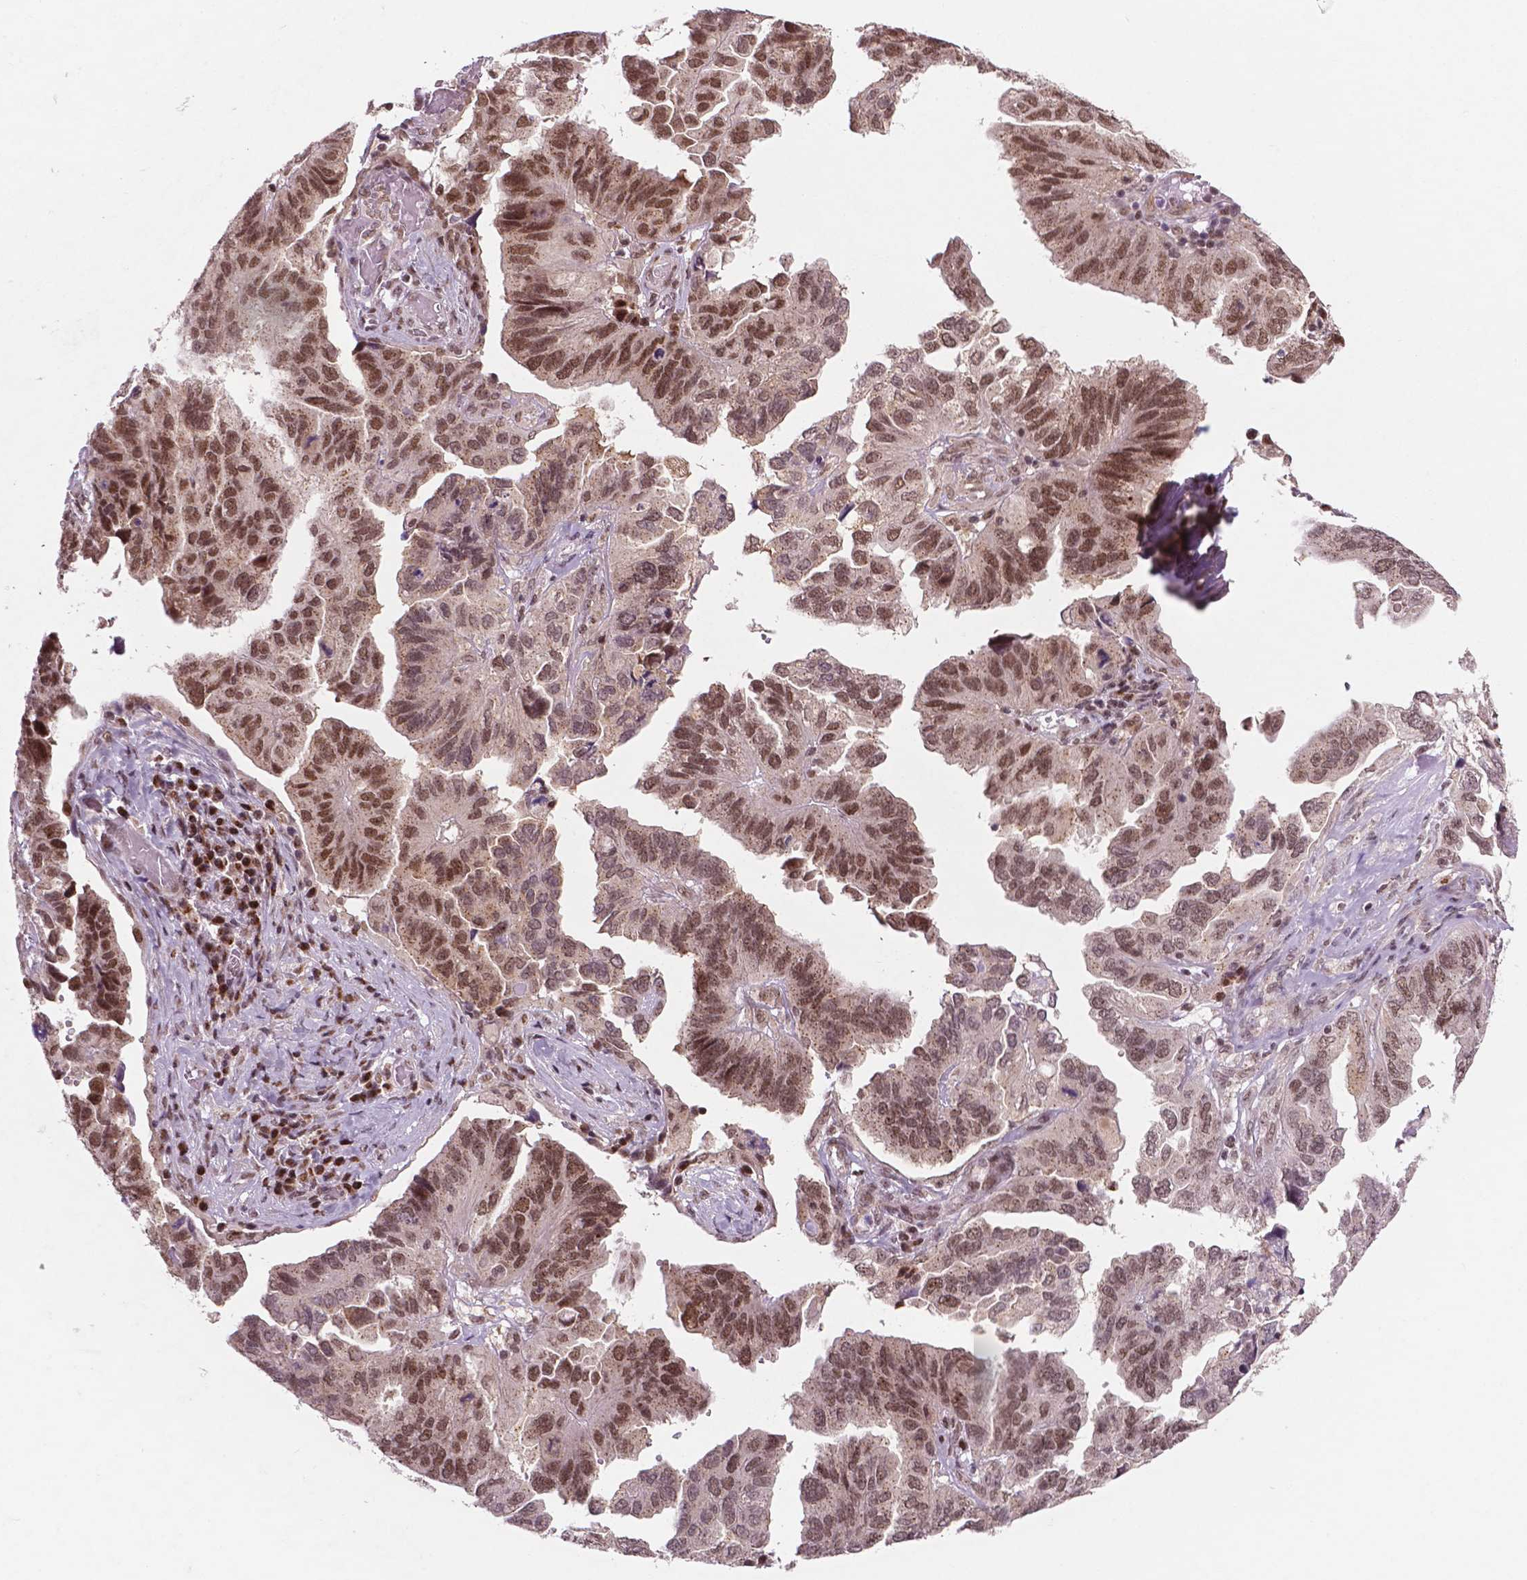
{"staining": {"intensity": "moderate", "quantity": ">75%", "location": "nuclear"}, "tissue": "ovarian cancer", "cell_type": "Tumor cells", "image_type": "cancer", "snomed": [{"axis": "morphology", "description": "Cystadenocarcinoma, serous, NOS"}, {"axis": "topography", "description": "Ovary"}], "caption": "Tumor cells reveal moderate nuclear expression in approximately >75% of cells in ovarian serous cystadenocarcinoma.", "gene": "PER2", "patient": {"sex": "female", "age": 79}}